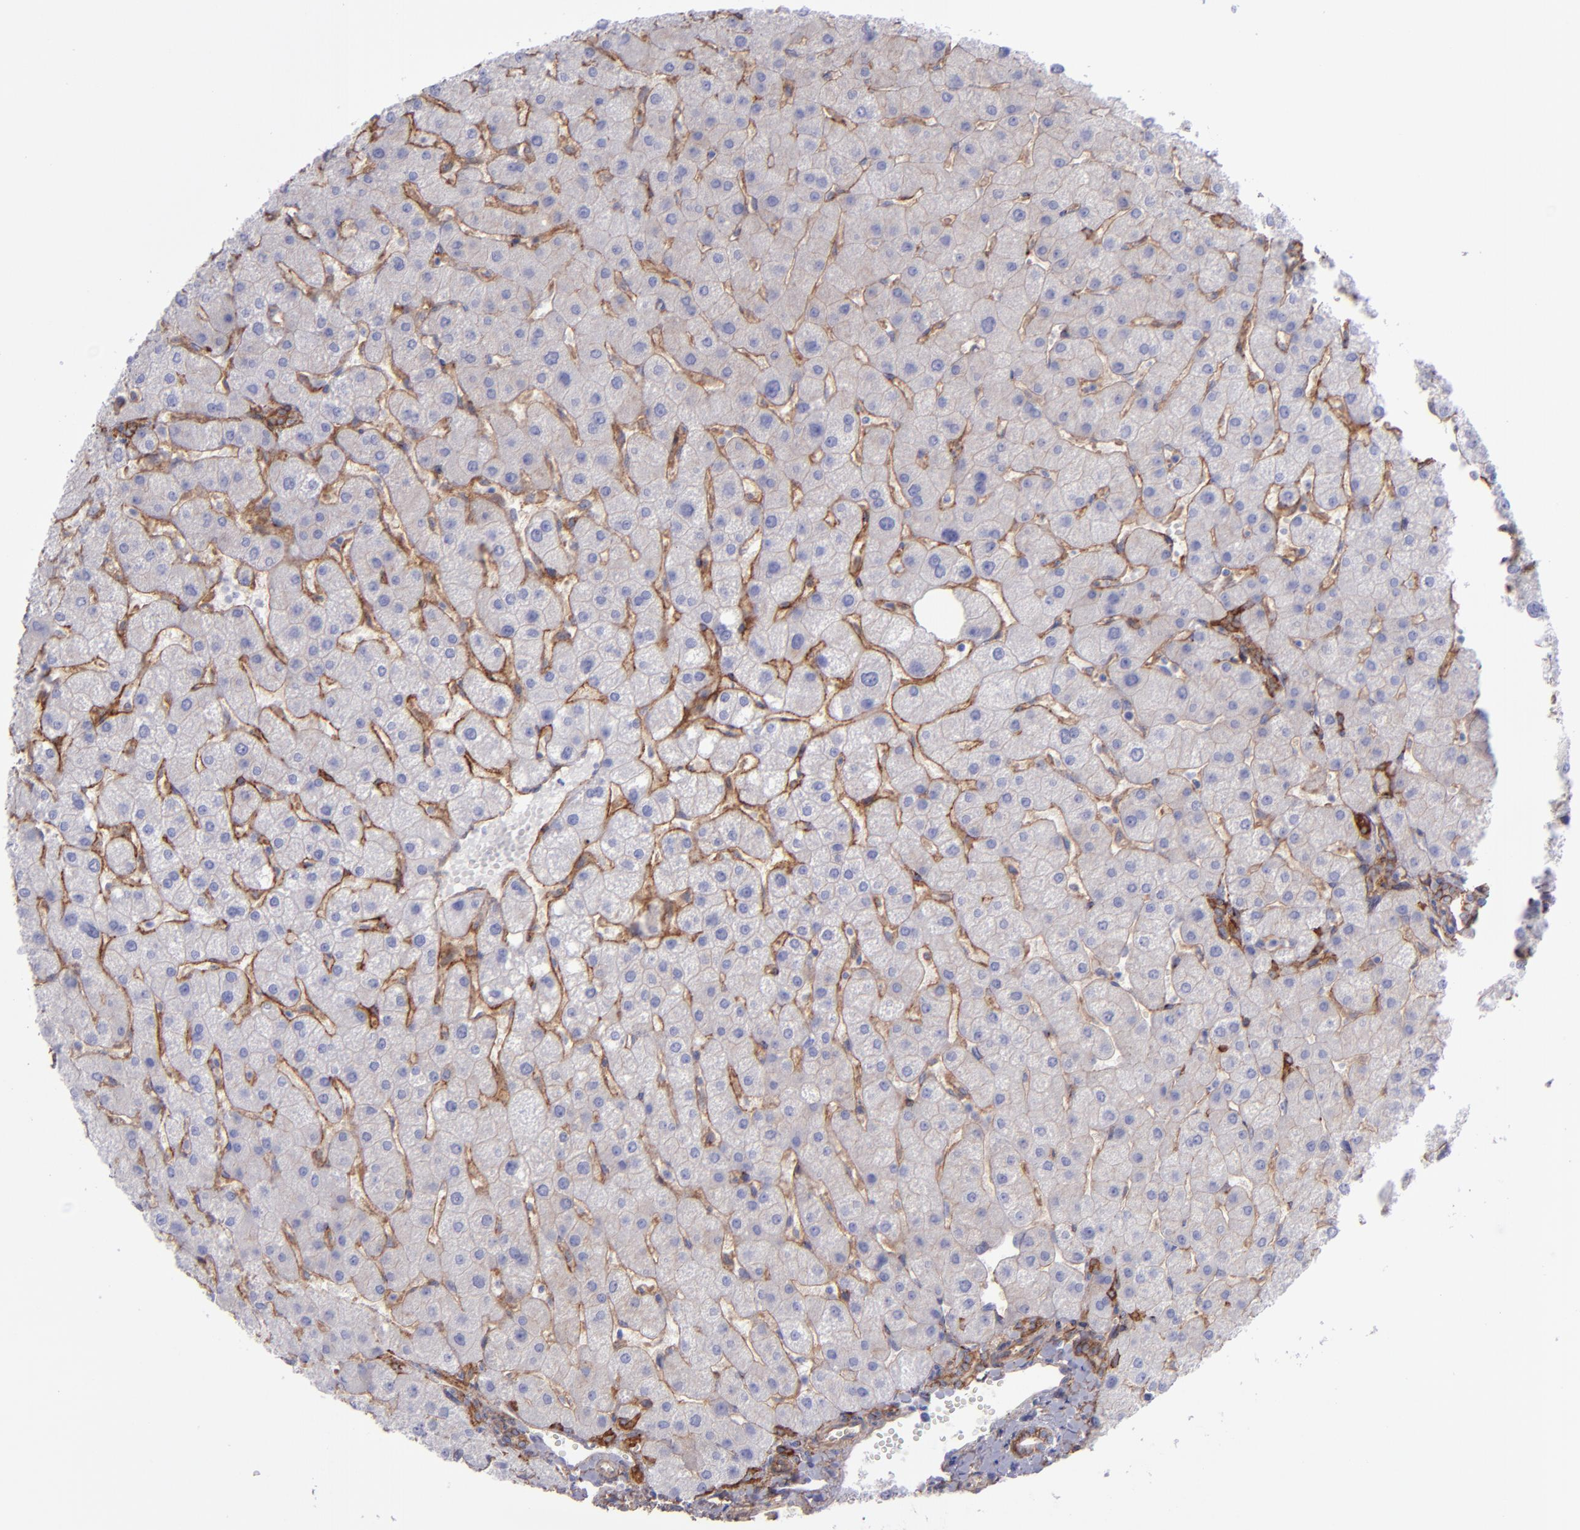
{"staining": {"intensity": "moderate", "quantity": ">75%", "location": "cytoplasmic/membranous"}, "tissue": "liver", "cell_type": "Cholangiocytes", "image_type": "normal", "snomed": [{"axis": "morphology", "description": "Normal tissue, NOS"}, {"axis": "topography", "description": "Liver"}], "caption": "A medium amount of moderate cytoplasmic/membranous expression is present in about >75% of cholangiocytes in benign liver.", "gene": "ITGAV", "patient": {"sex": "male", "age": 67}}